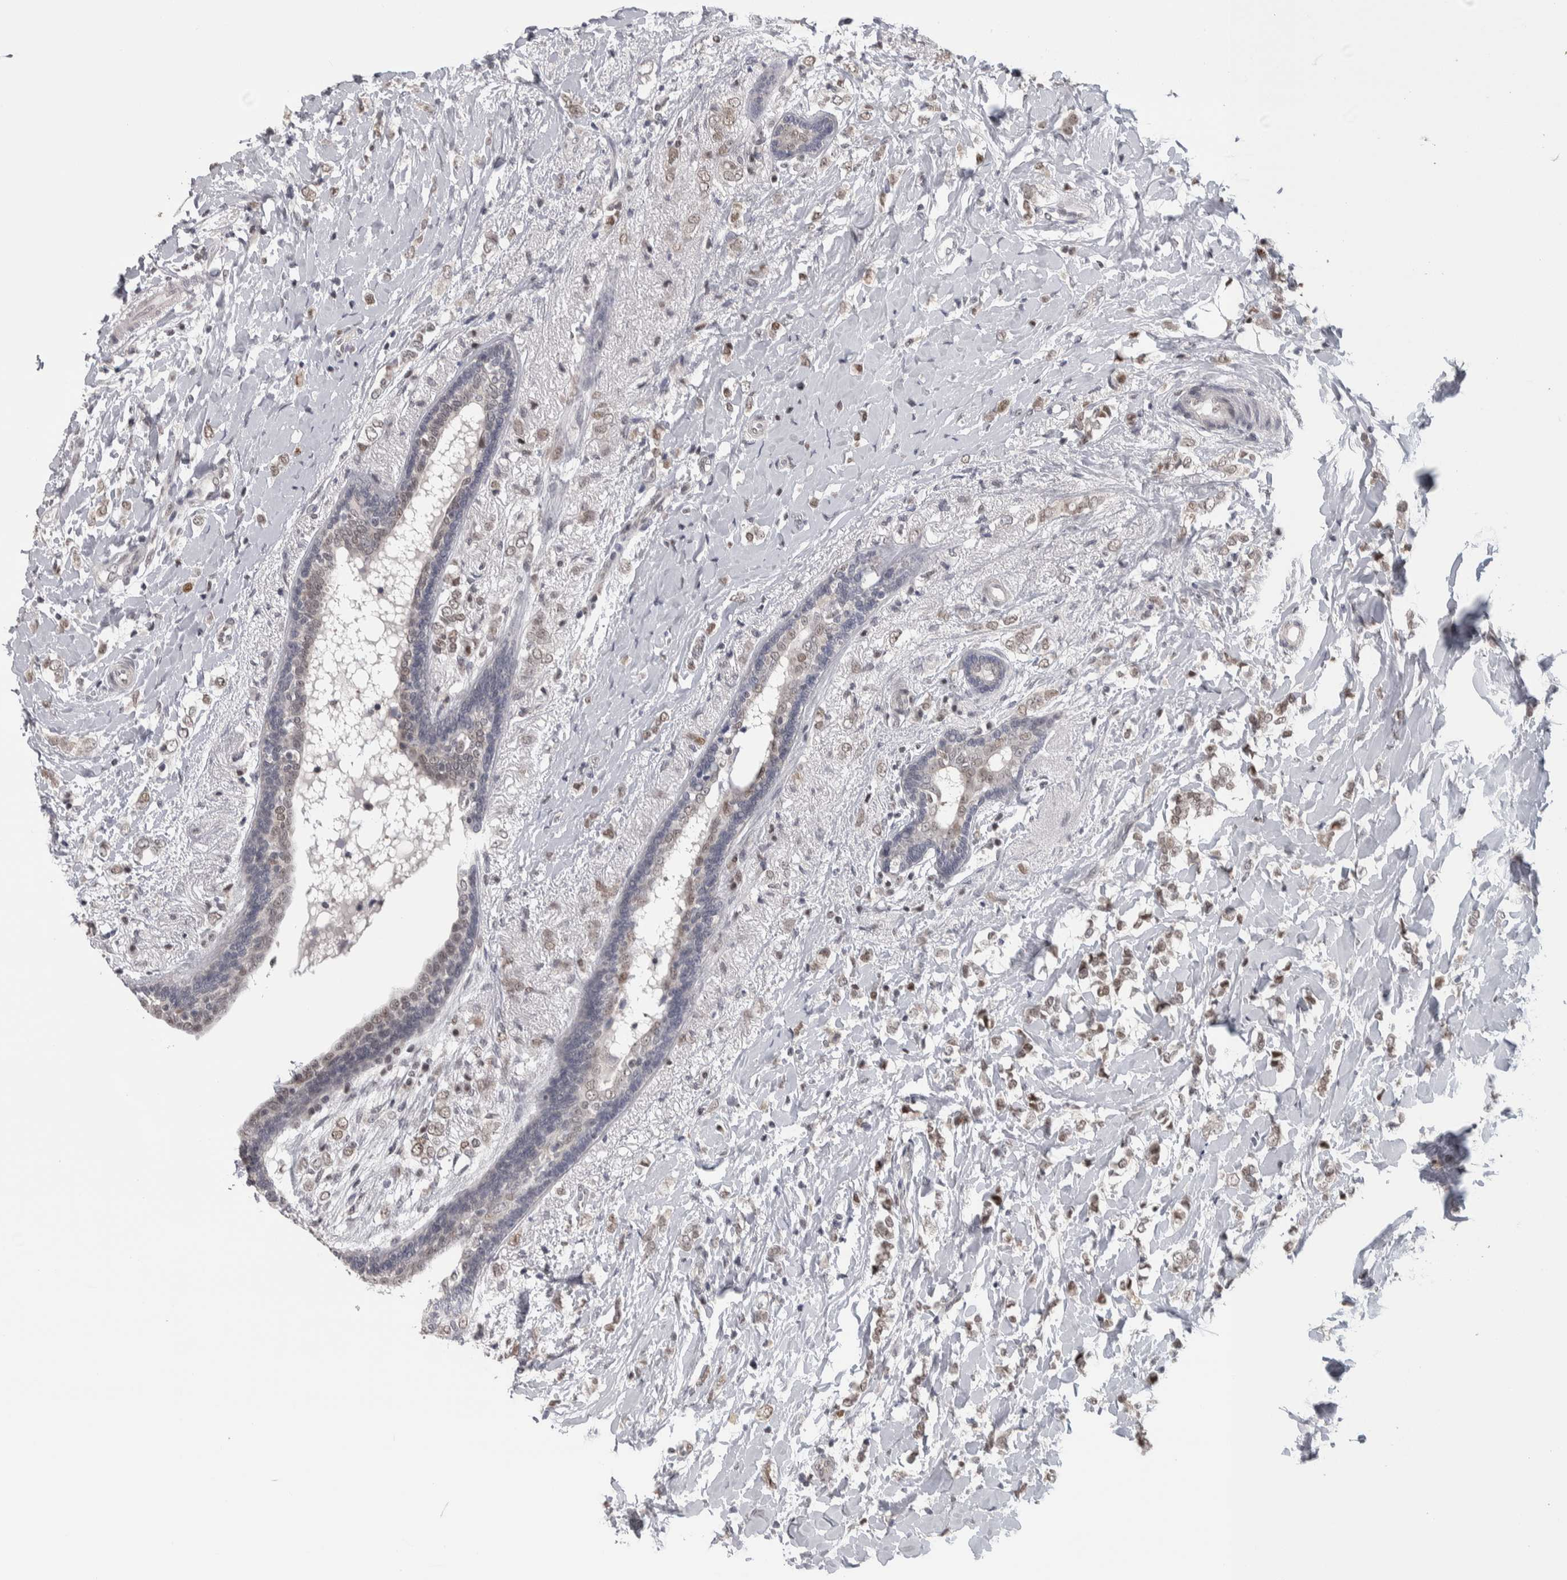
{"staining": {"intensity": "moderate", "quantity": "<25%", "location": "cytoplasmic/membranous"}, "tissue": "breast cancer", "cell_type": "Tumor cells", "image_type": "cancer", "snomed": [{"axis": "morphology", "description": "Normal tissue, NOS"}, {"axis": "morphology", "description": "Lobular carcinoma"}, {"axis": "topography", "description": "Breast"}], "caption": "Breast cancer (lobular carcinoma) stained for a protein shows moderate cytoplasmic/membranous positivity in tumor cells.", "gene": "HEXIM2", "patient": {"sex": "female", "age": 47}}